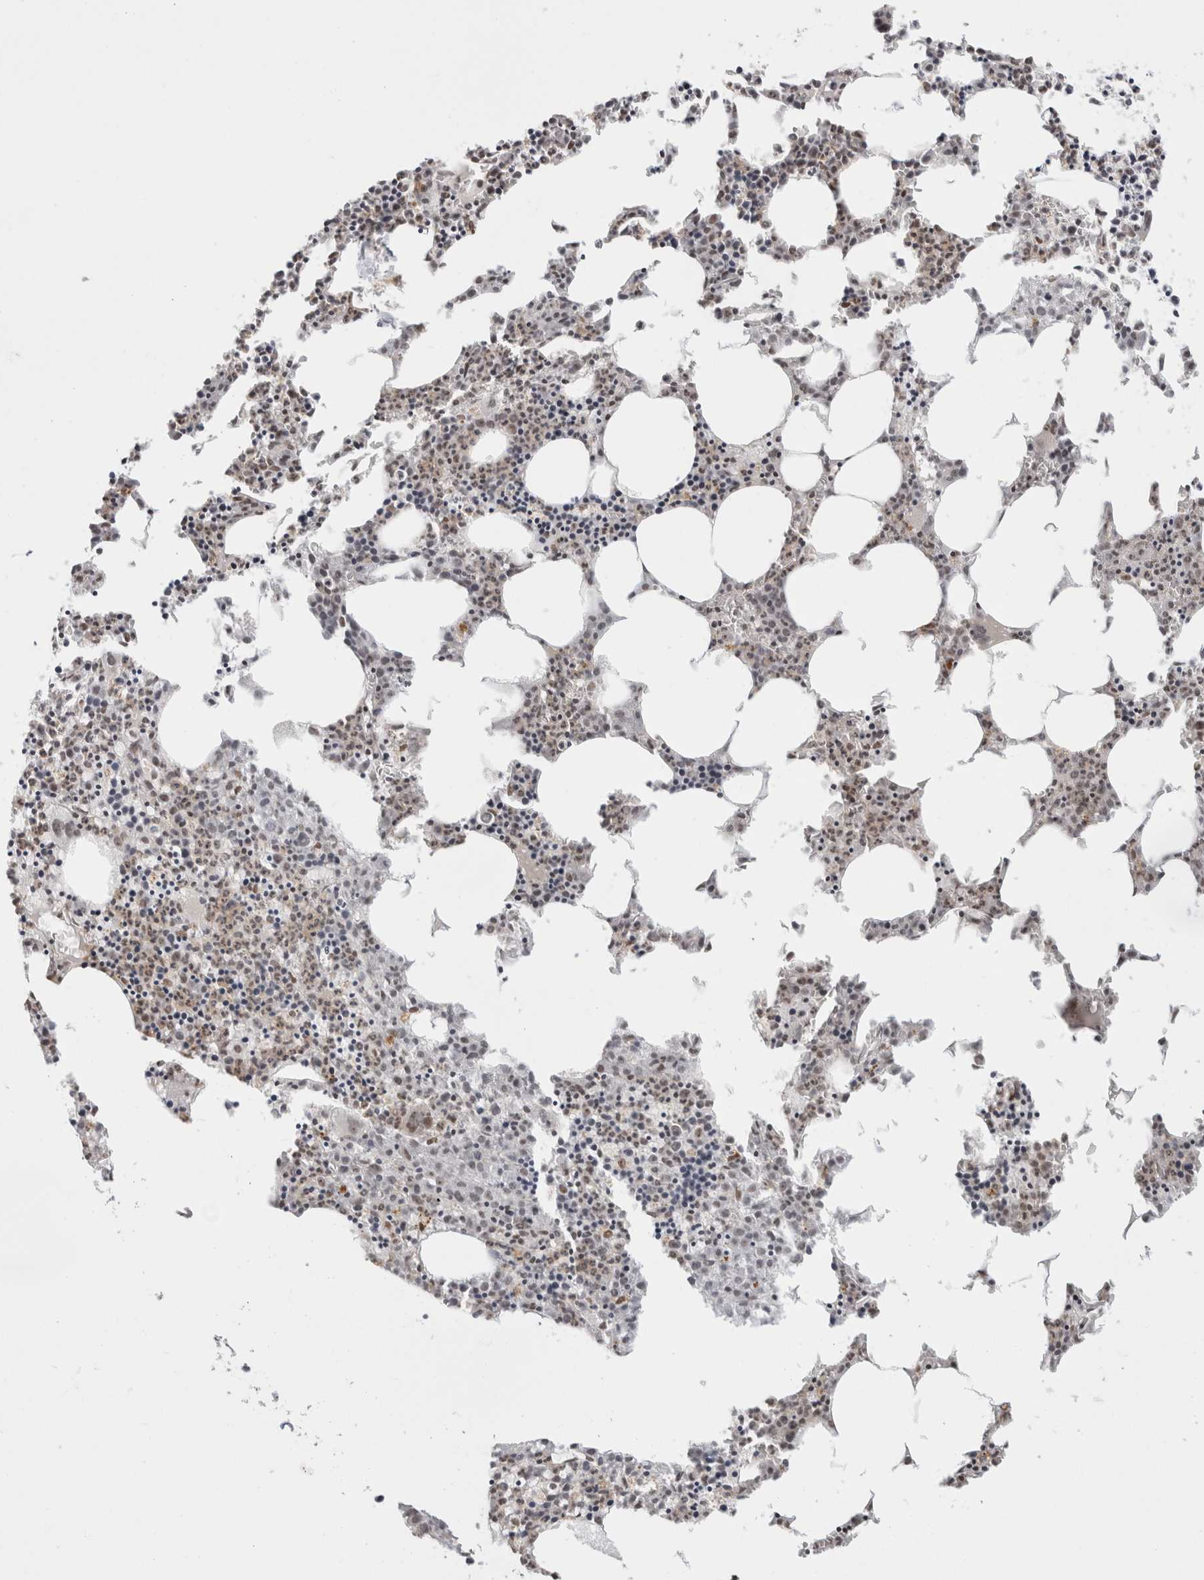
{"staining": {"intensity": "weak", "quantity": "<25%", "location": "nuclear"}, "tissue": "bone marrow", "cell_type": "Hematopoietic cells", "image_type": "normal", "snomed": [{"axis": "morphology", "description": "Normal tissue, NOS"}, {"axis": "morphology", "description": "Inflammation, NOS"}, {"axis": "topography", "description": "Bone marrow"}], "caption": "Benign bone marrow was stained to show a protein in brown. There is no significant positivity in hematopoietic cells. Brightfield microscopy of immunohistochemistry stained with DAB (3,3'-diaminobenzidine) (brown) and hematoxylin (blue), captured at high magnification.", "gene": "SENP6", "patient": {"sex": "female", "age": 62}}